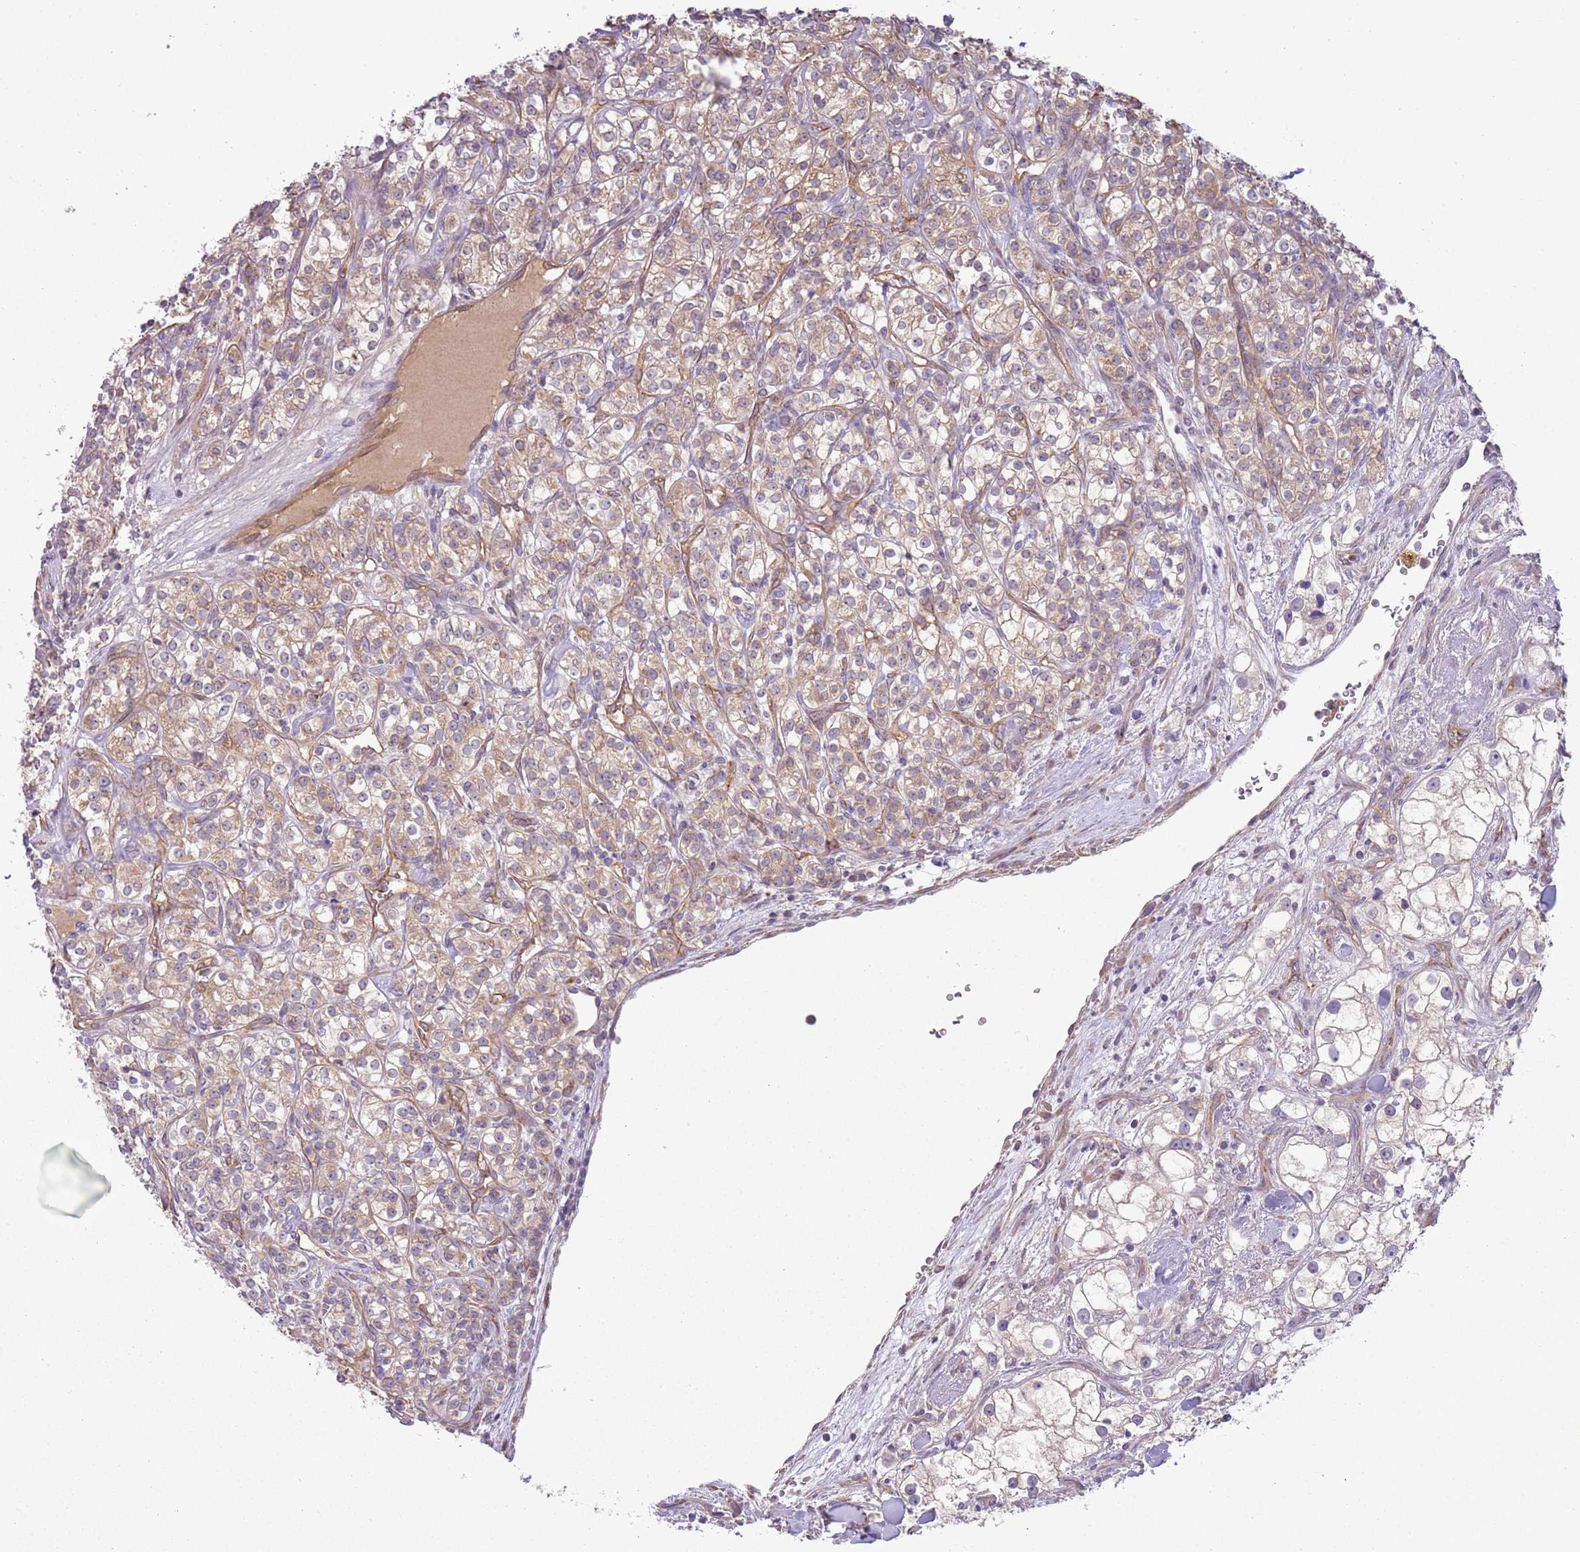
{"staining": {"intensity": "weak", "quantity": "25%-75%", "location": "cytoplasmic/membranous"}, "tissue": "renal cancer", "cell_type": "Tumor cells", "image_type": "cancer", "snomed": [{"axis": "morphology", "description": "Adenocarcinoma, NOS"}, {"axis": "topography", "description": "Kidney"}], "caption": "Immunohistochemistry (IHC) of adenocarcinoma (renal) reveals low levels of weak cytoplasmic/membranous staining in about 25%-75% of tumor cells.", "gene": "SKOR2", "patient": {"sex": "male", "age": 77}}